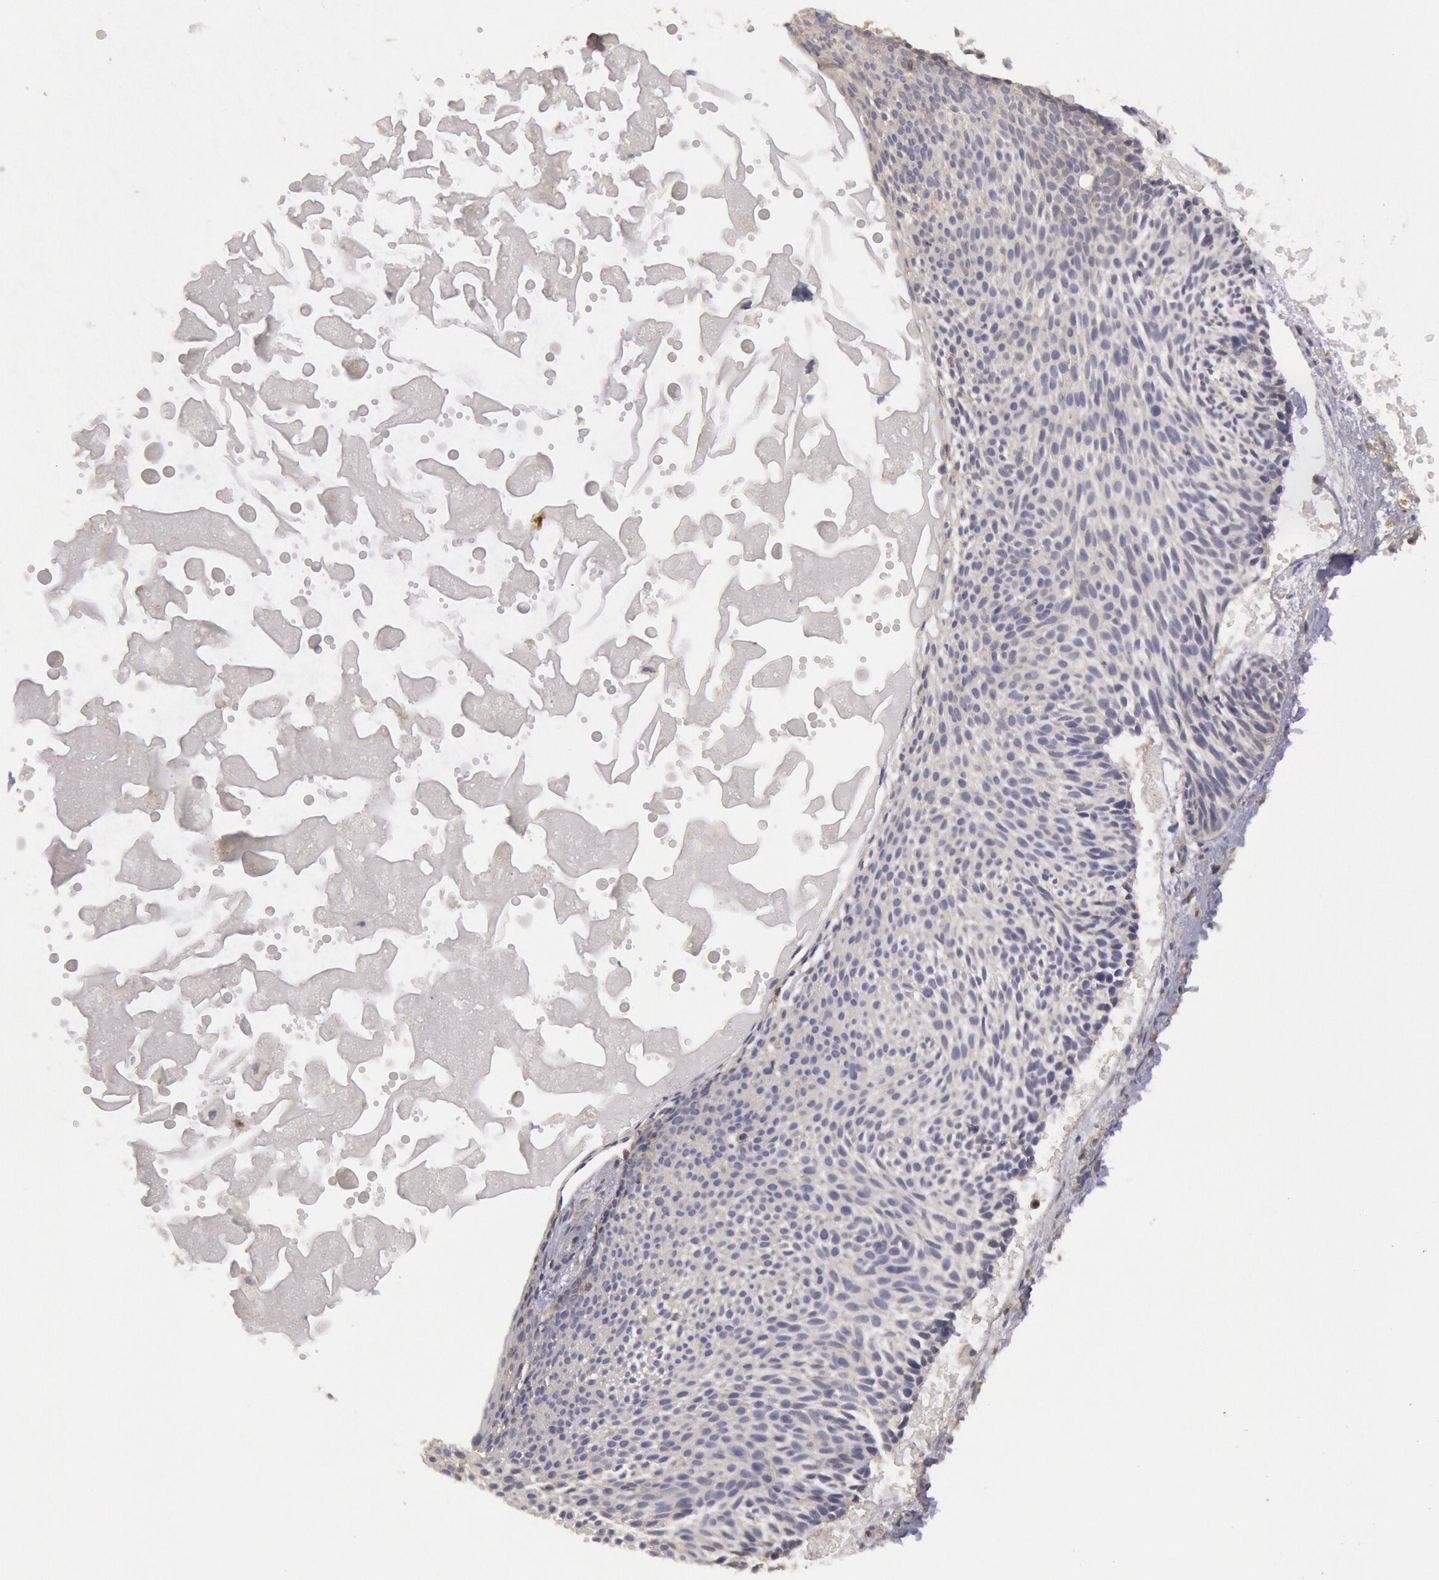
{"staining": {"intensity": "negative", "quantity": "none", "location": "none"}, "tissue": "skin cancer", "cell_type": "Tumor cells", "image_type": "cancer", "snomed": [{"axis": "morphology", "description": "Basal cell carcinoma"}, {"axis": "topography", "description": "Skin"}], "caption": "IHC micrograph of human basal cell carcinoma (skin) stained for a protein (brown), which reveals no positivity in tumor cells.", "gene": "SNAP23", "patient": {"sex": "male", "age": 84}}